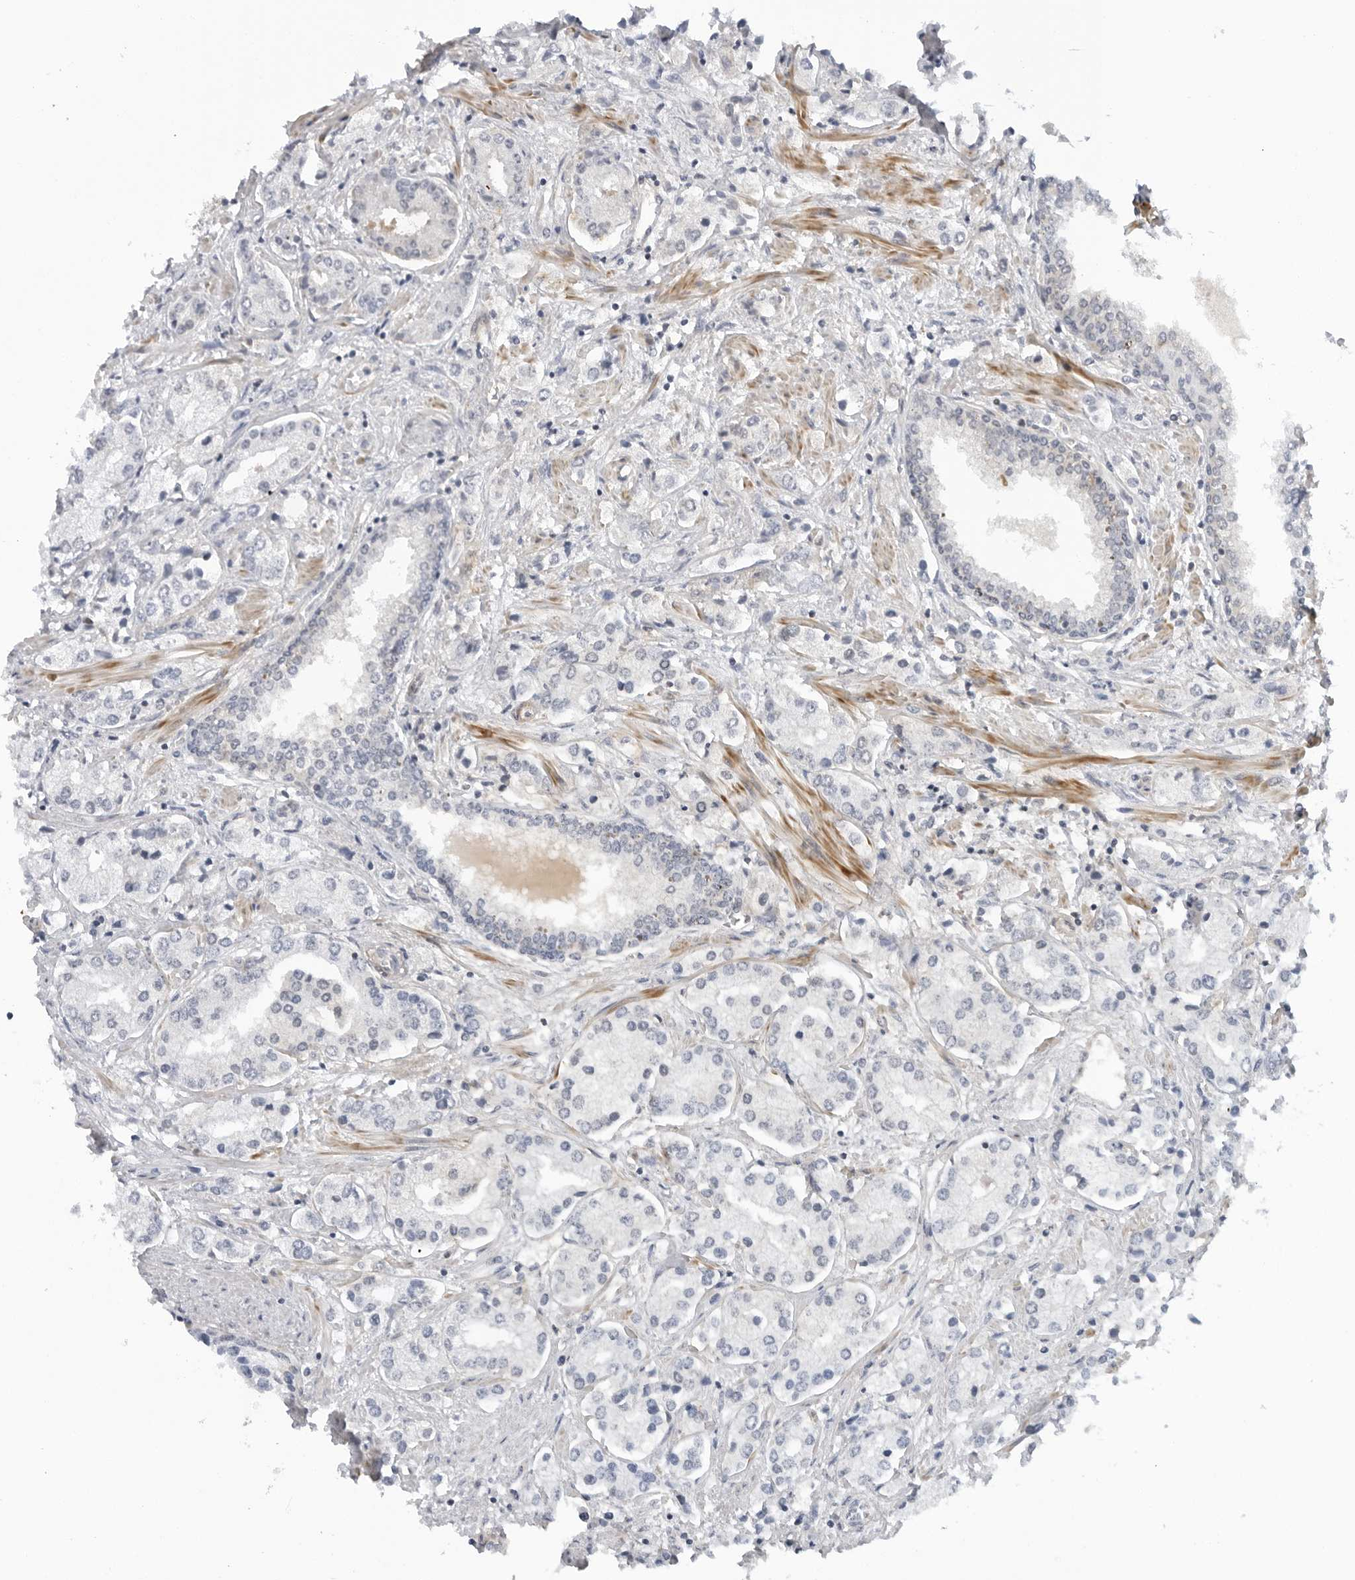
{"staining": {"intensity": "negative", "quantity": "none", "location": "none"}, "tissue": "prostate cancer", "cell_type": "Tumor cells", "image_type": "cancer", "snomed": [{"axis": "morphology", "description": "Adenocarcinoma, High grade"}, {"axis": "topography", "description": "Prostate"}], "caption": "A histopathology image of prostate cancer (high-grade adenocarcinoma) stained for a protein reveals no brown staining in tumor cells.", "gene": "SUGCT", "patient": {"sex": "male", "age": 66}}